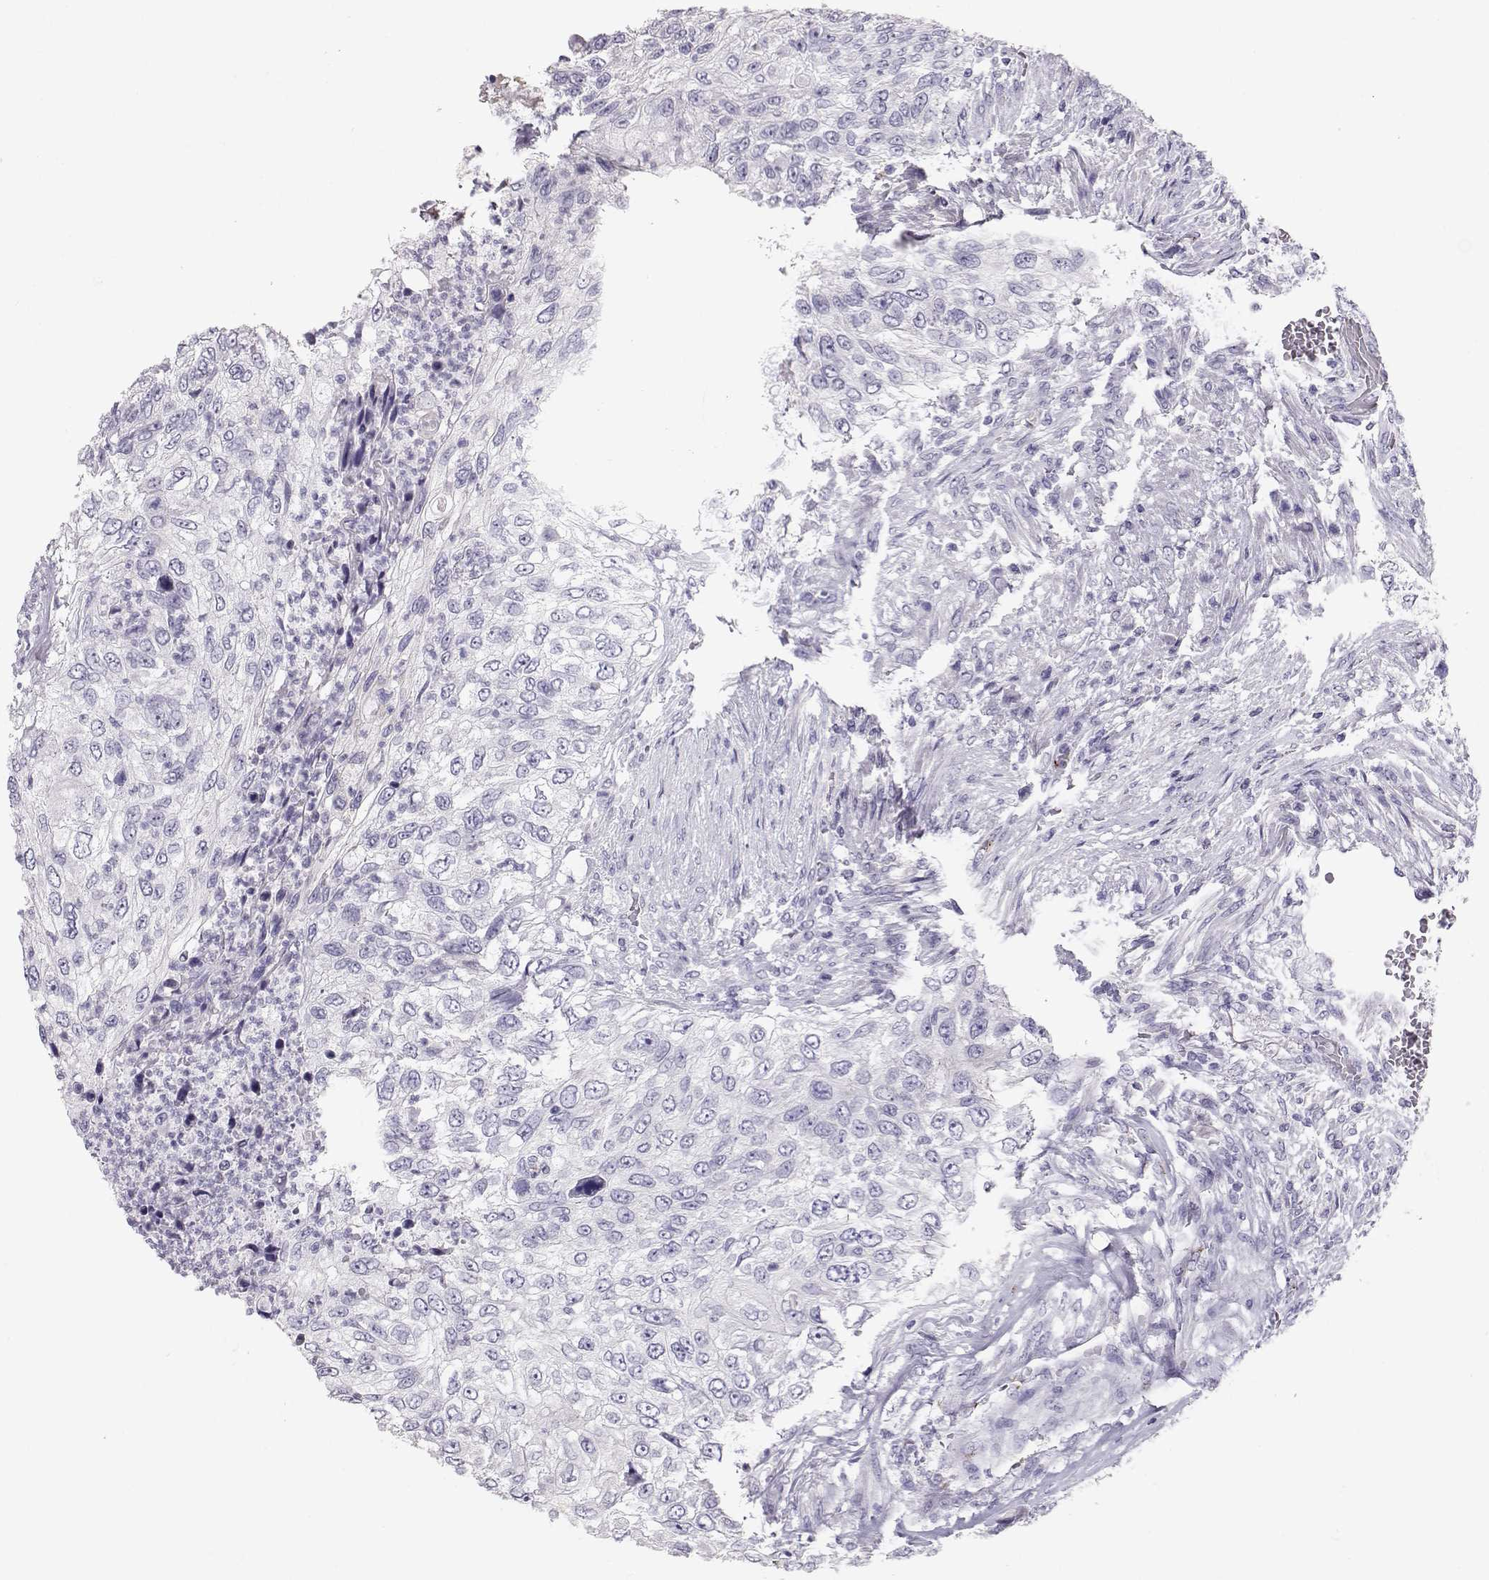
{"staining": {"intensity": "negative", "quantity": "none", "location": "none"}, "tissue": "urothelial cancer", "cell_type": "Tumor cells", "image_type": "cancer", "snomed": [{"axis": "morphology", "description": "Urothelial carcinoma, High grade"}, {"axis": "topography", "description": "Urinary bladder"}], "caption": "This image is of high-grade urothelial carcinoma stained with immunohistochemistry (IHC) to label a protein in brown with the nuclei are counter-stained blue. There is no staining in tumor cells.", "gene": "RD3", "patient": {"sex": "female", "age": 60}}